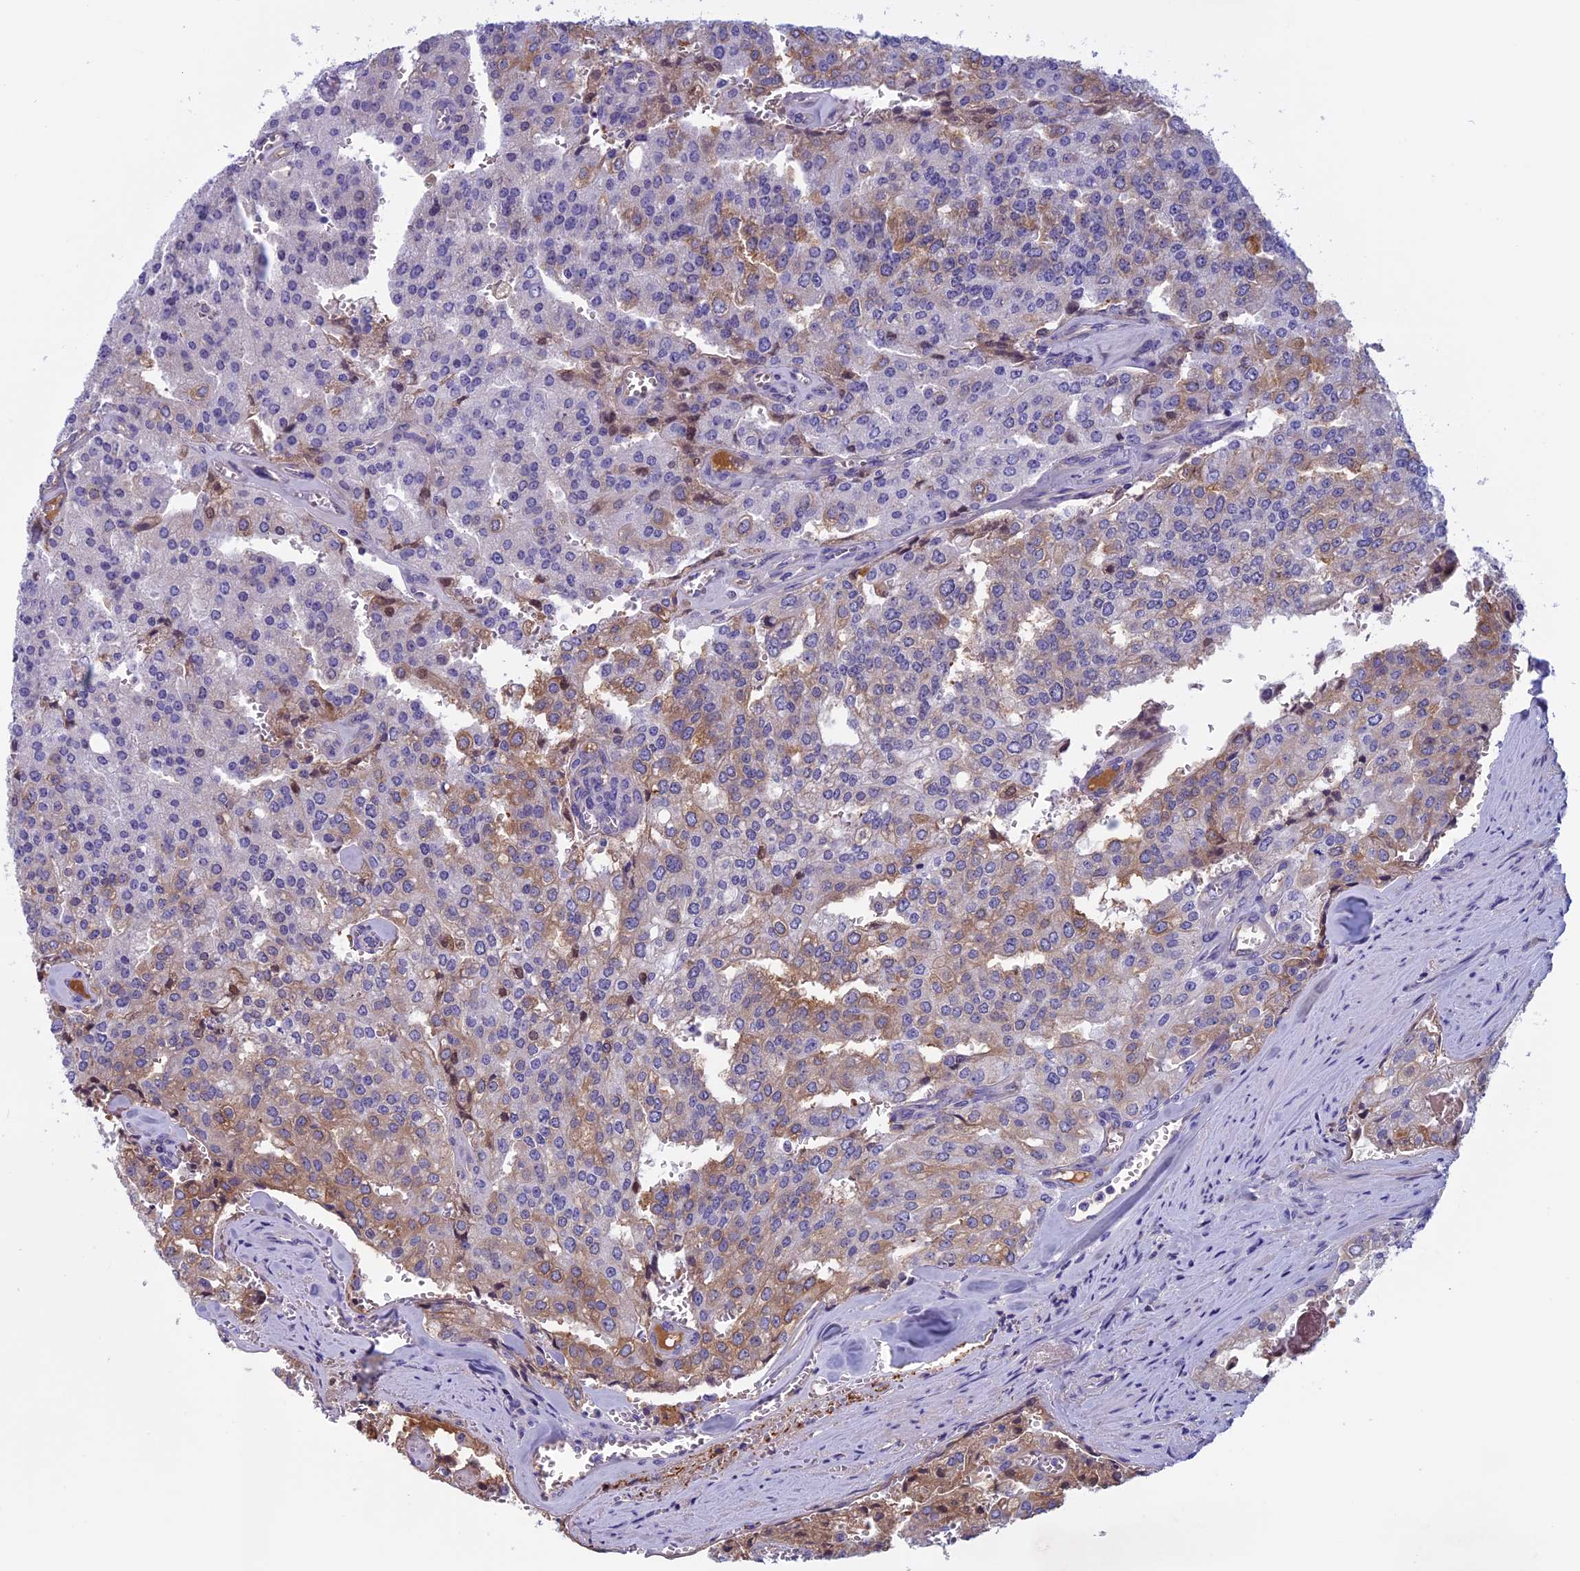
{"staining": {"intensity": "moderate", "quantity": "<25%", "location": "cytoplasmic/membranous"}, "tissue": "prostate cancer", "cell_type": "Tumor cells", "image_type": "cancer", "snomed": [{"axis": "morphology", "description": "Adenocarcinoma, High grade"}, {"axis": "topography", "description": "Prostate"}], "caption": "The immunohistochemical stain labels moderate cytoplasmic/membranous positivity in tumor cells of high-grade adenocarcinoma (prostate) tissue.", "gene": "ANGPTL2", "patient": {"sex": "male", "age": 68}}